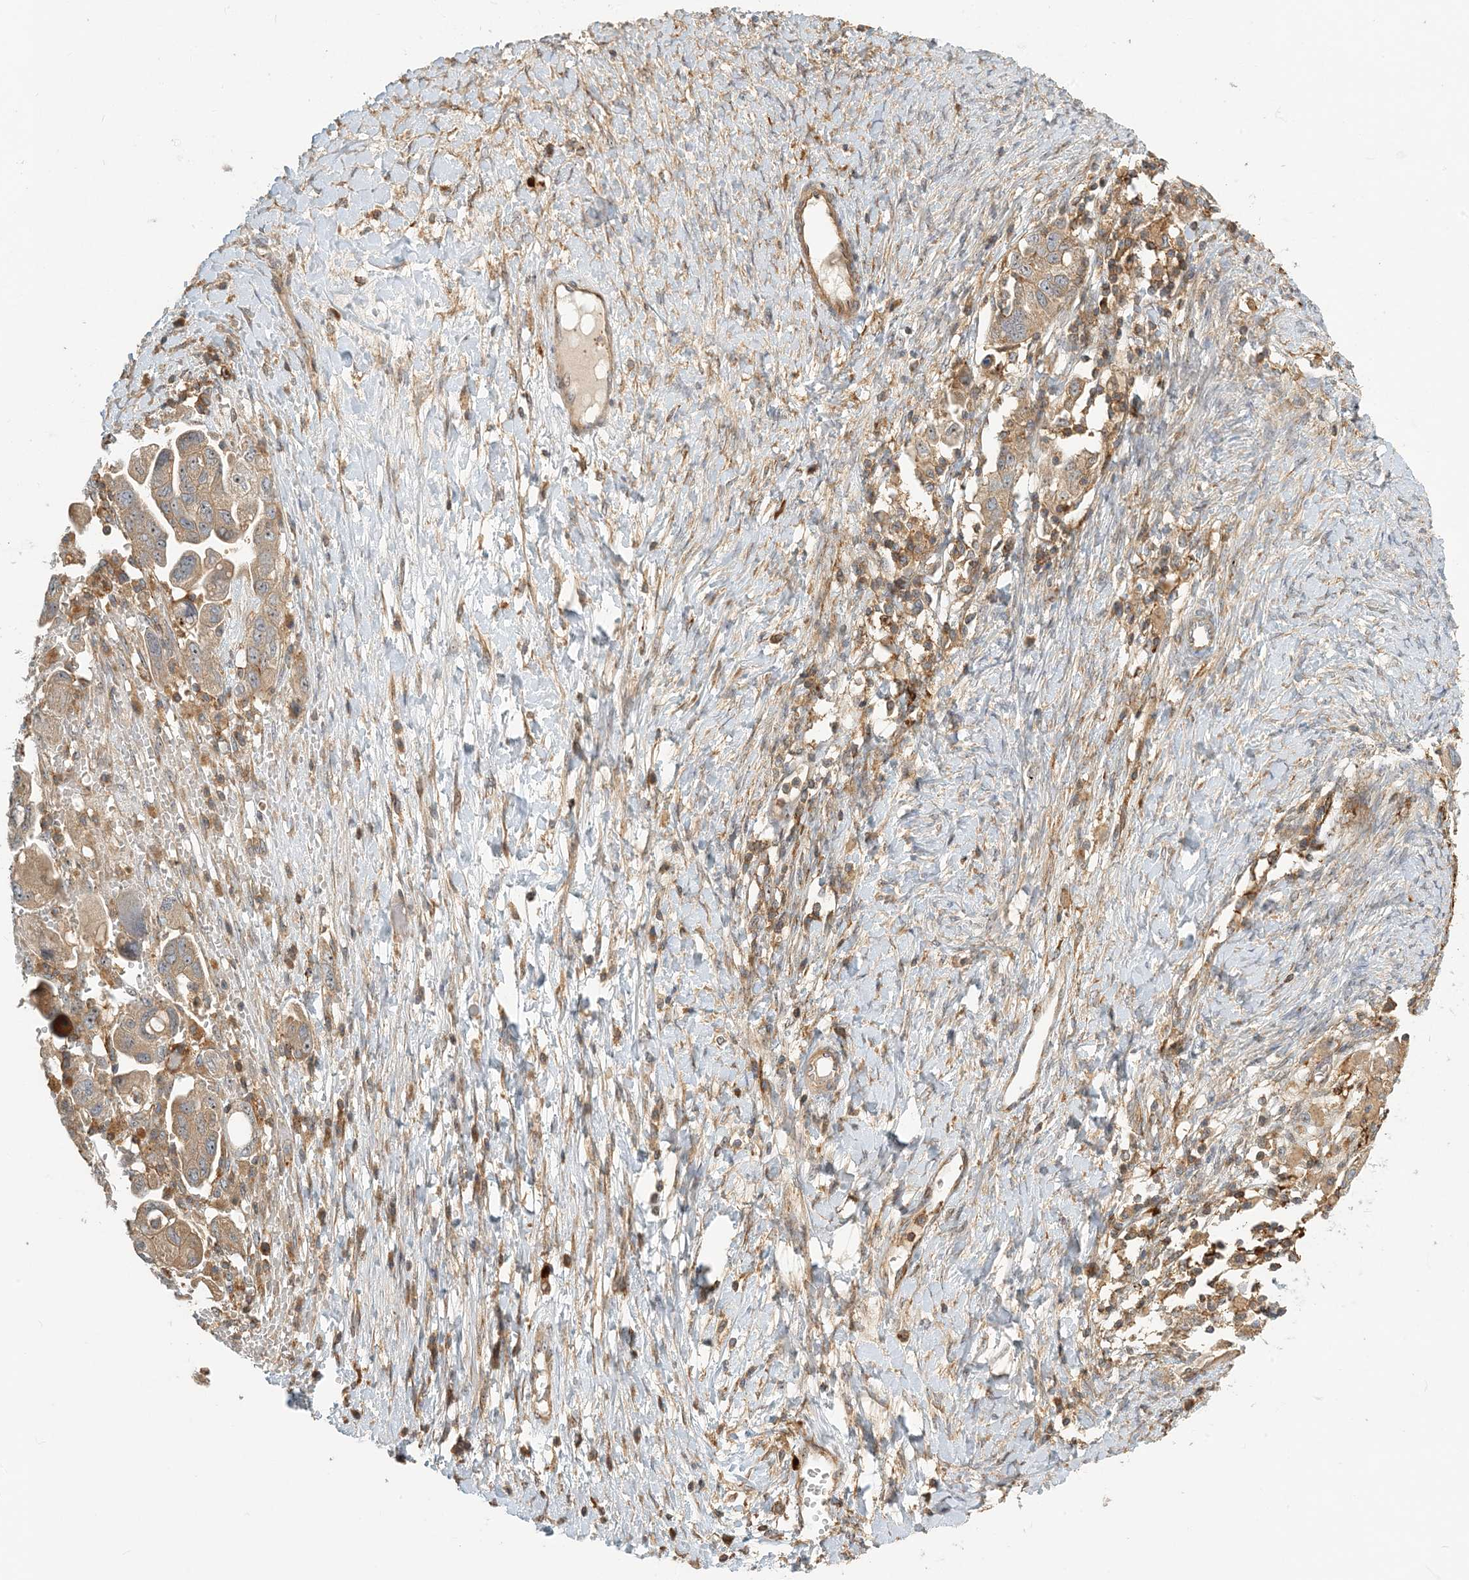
{"staining": {"intensity": "moderate", "quantity": ">75%", "location": "cytoplasmic/membranous"}, "tissue": "ovarian cancer", "cell_type": "Tumor cells", "image_type": "cancer", "snomed": [{"axis": "morphology", "description": "Carcinoma, NOS"}, {"axis": "morphology", "description": "Cystadenocarcinoma, serous, NOS"}, {"axis": "topography", "description": "Ovary"}], "caption": "There is medium levels of moderate cytoplasmic/membranous positivity in tumor cells of ovarian cancer (serous cystadenocarcinoma), as demonstrated by immunohistochemical staining (brown color).", "gene": "COLEC11", "patient": {"sex": "female", "age": 69}}